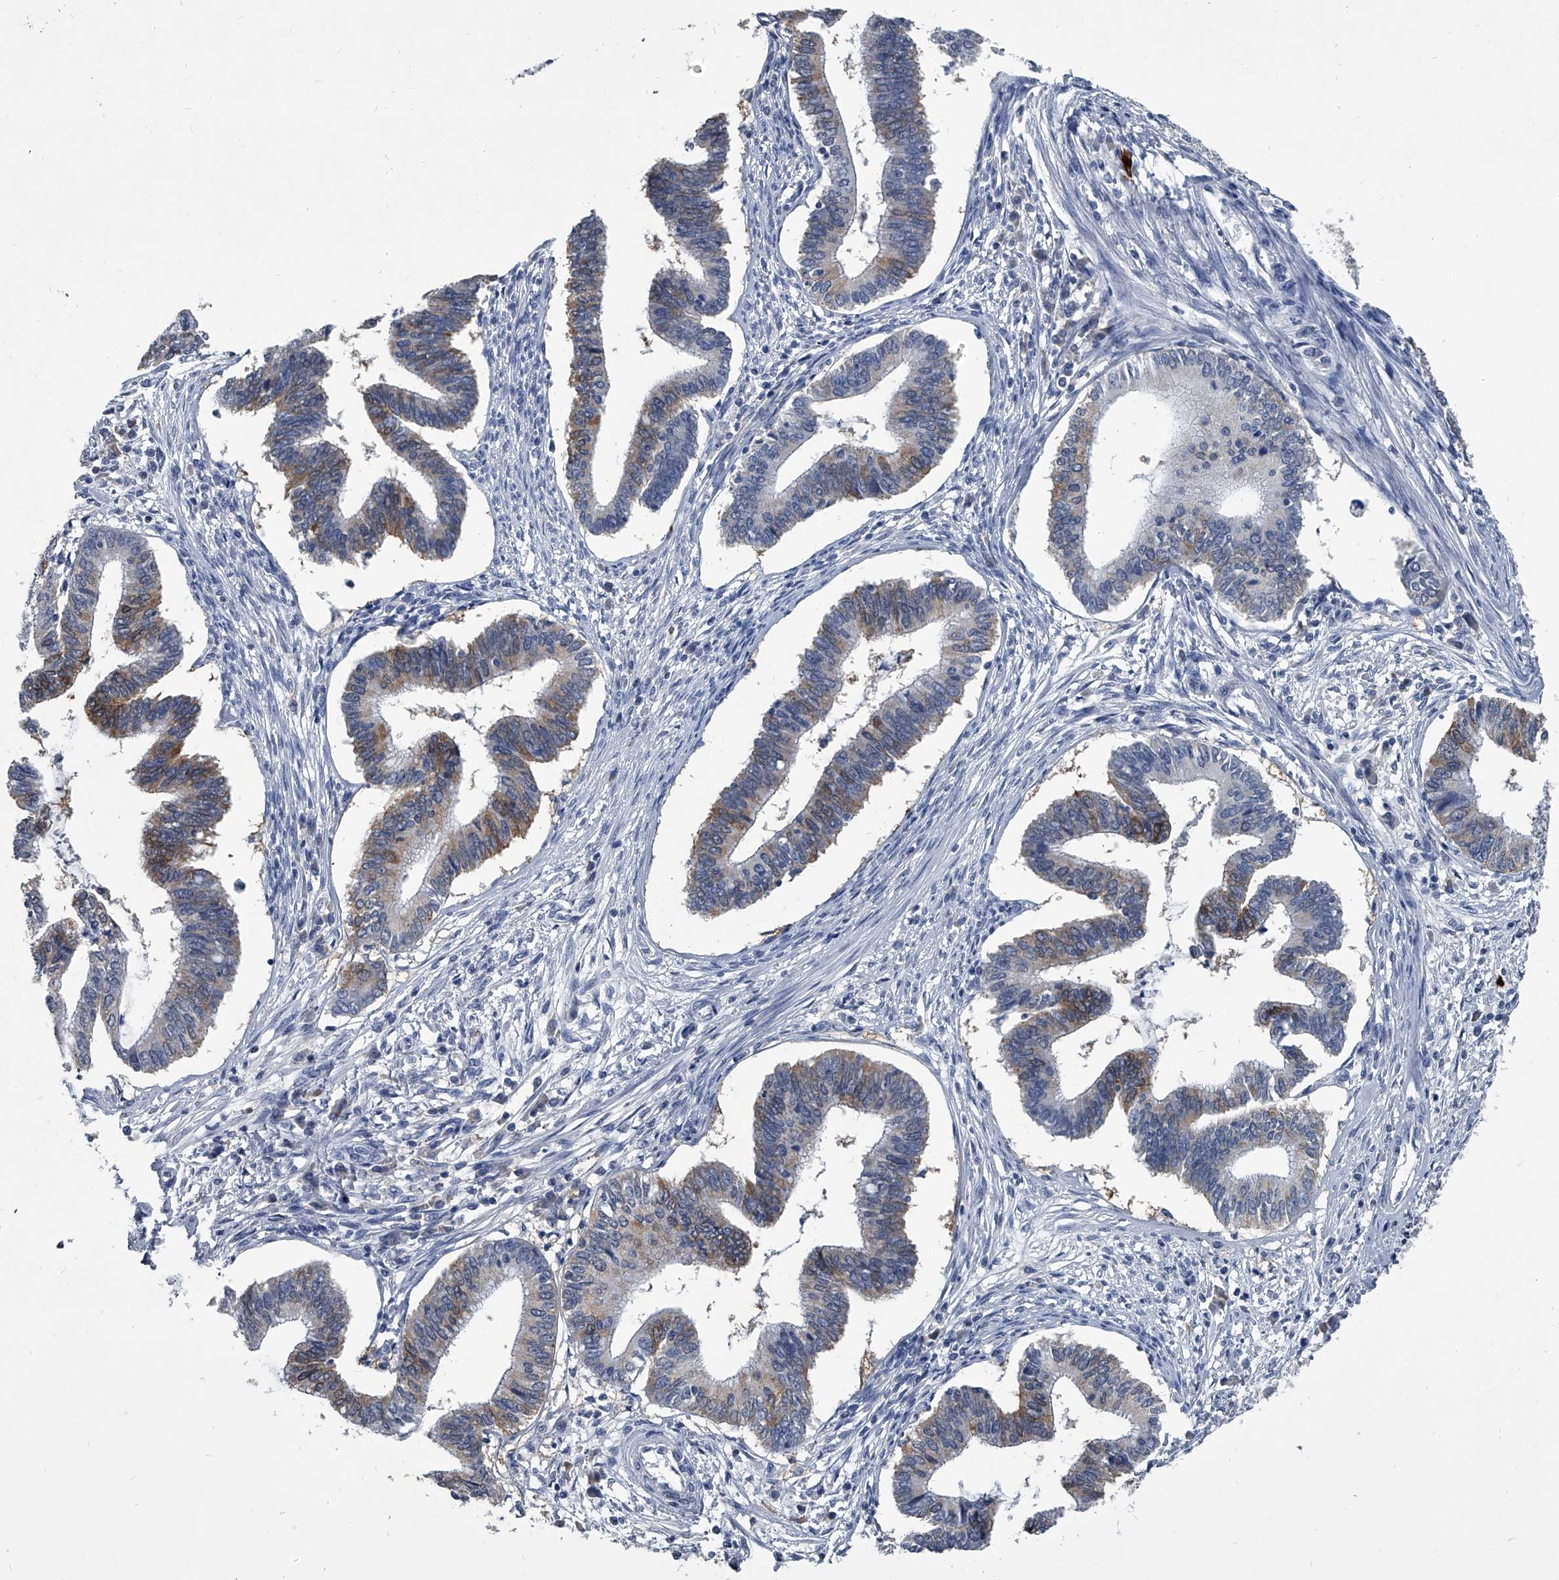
{"staining": {"intensity": "moderate", "quantity": "<25%", "location": "cytoplasmic/membranous"}, "tissue": "cervical cancer", "cell_type": "Tumor cells", "image_type": "cancer", "snomed": [{"axis": "morphology", "description": "Adenocarcinoma, NOS"}, {"axis": "topography", "description": "Cervix"}], "caption": "Protein expression analysis of human cervical adenocarcinoma reveals moderate cytoplasmic/membranous staining in approximately <25% of tumor cells.", "gene": "BCAS1", "patient": {"sex": "female", "age": 36}}